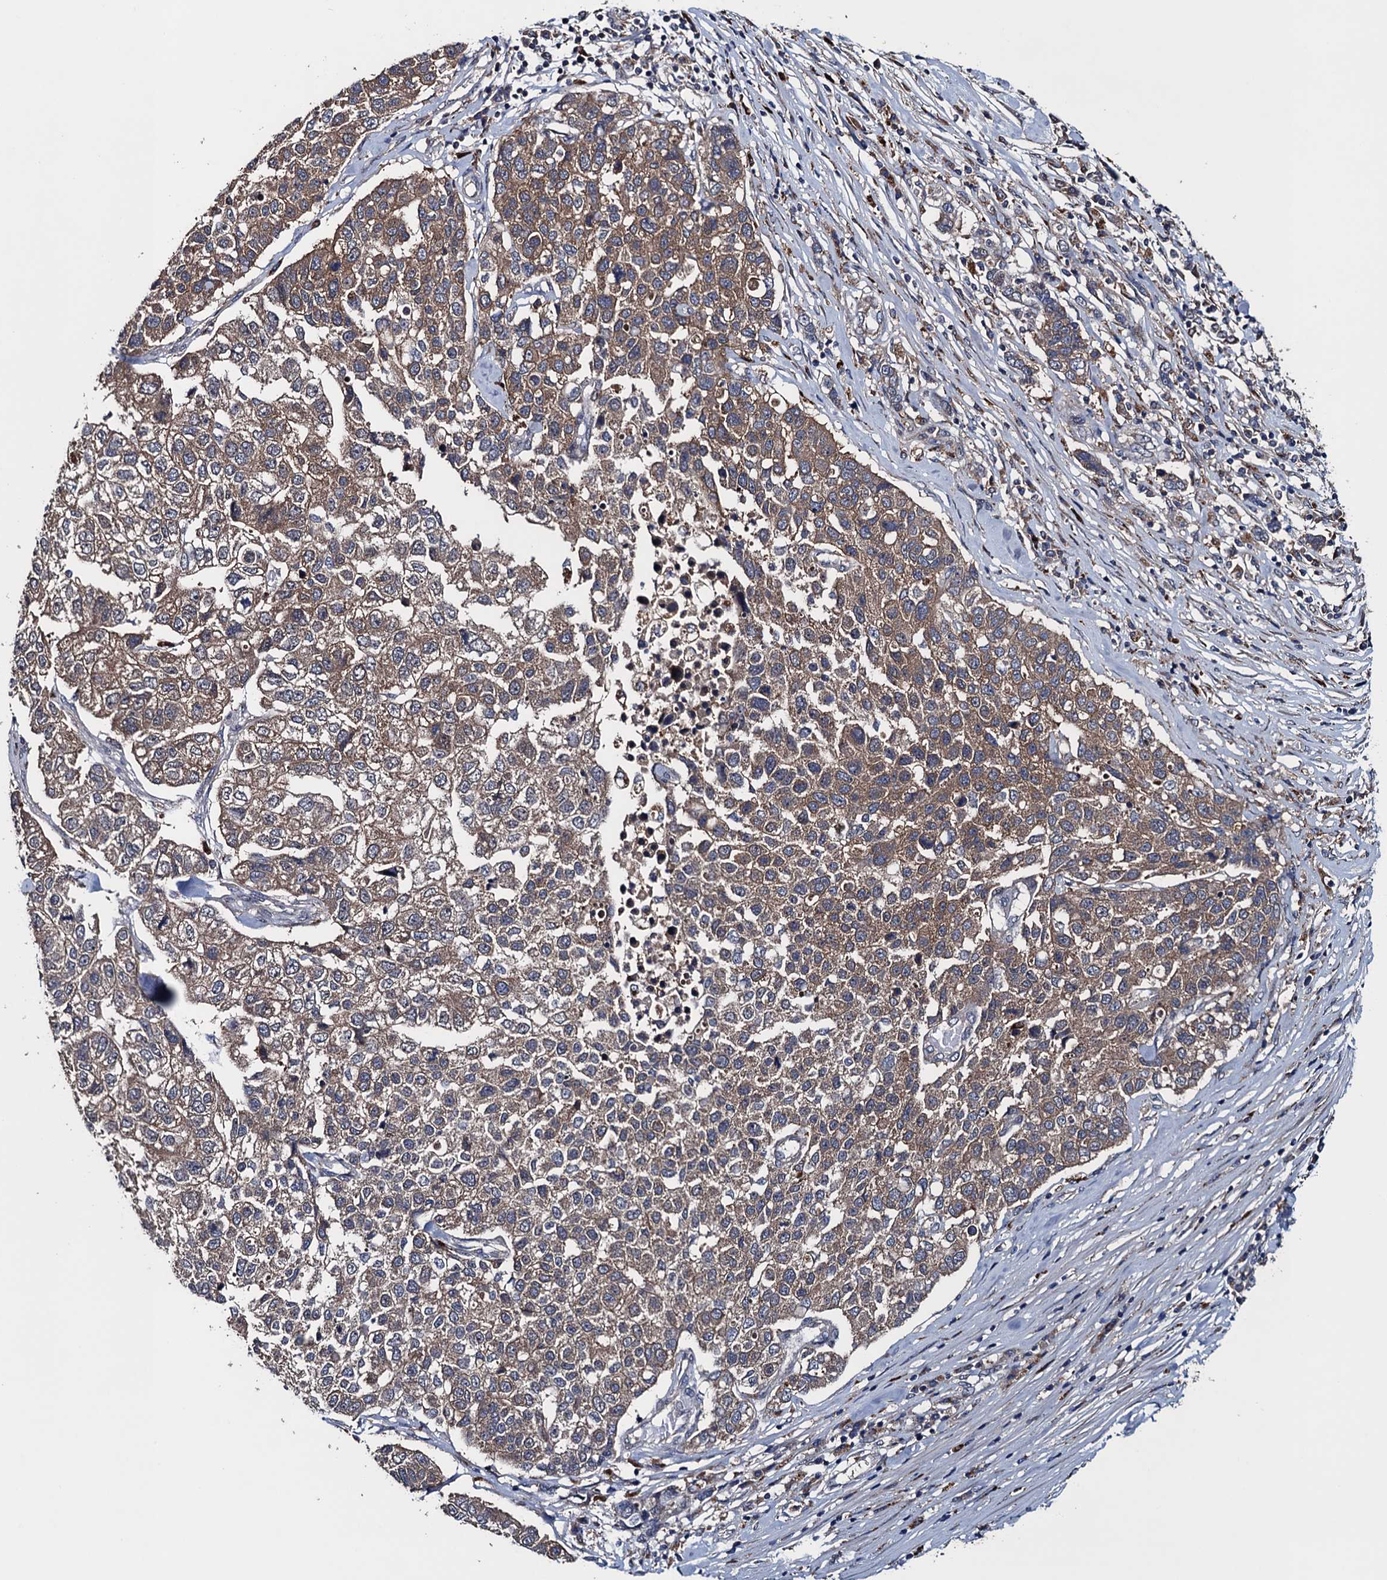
{"staining": {"intensity": "moderate", "quantity": ">75%", "location": "cytoplasmic/membranous"}, "tissue": "pancreatic cancer", "cell_type": "Tumor cells", "image_type": "cancer", "snomed": [{"axis": "morphology", "description": "Adenocarcinoma, NOS"}, {"axis": "topography", "description": "Pancreas"}], "caption": "High-power microscopy captured an immunohistochemistry (IHC) histopathology image of pancreatic adenocarcinoma, revealing moderate cytoplasmic/membranous staining in about >75% of tumor cells. (IHC, brightfield microscopy, high magnification).", "gene": "BLTP3B", "patient": {"sex": "female", "age": 61}}